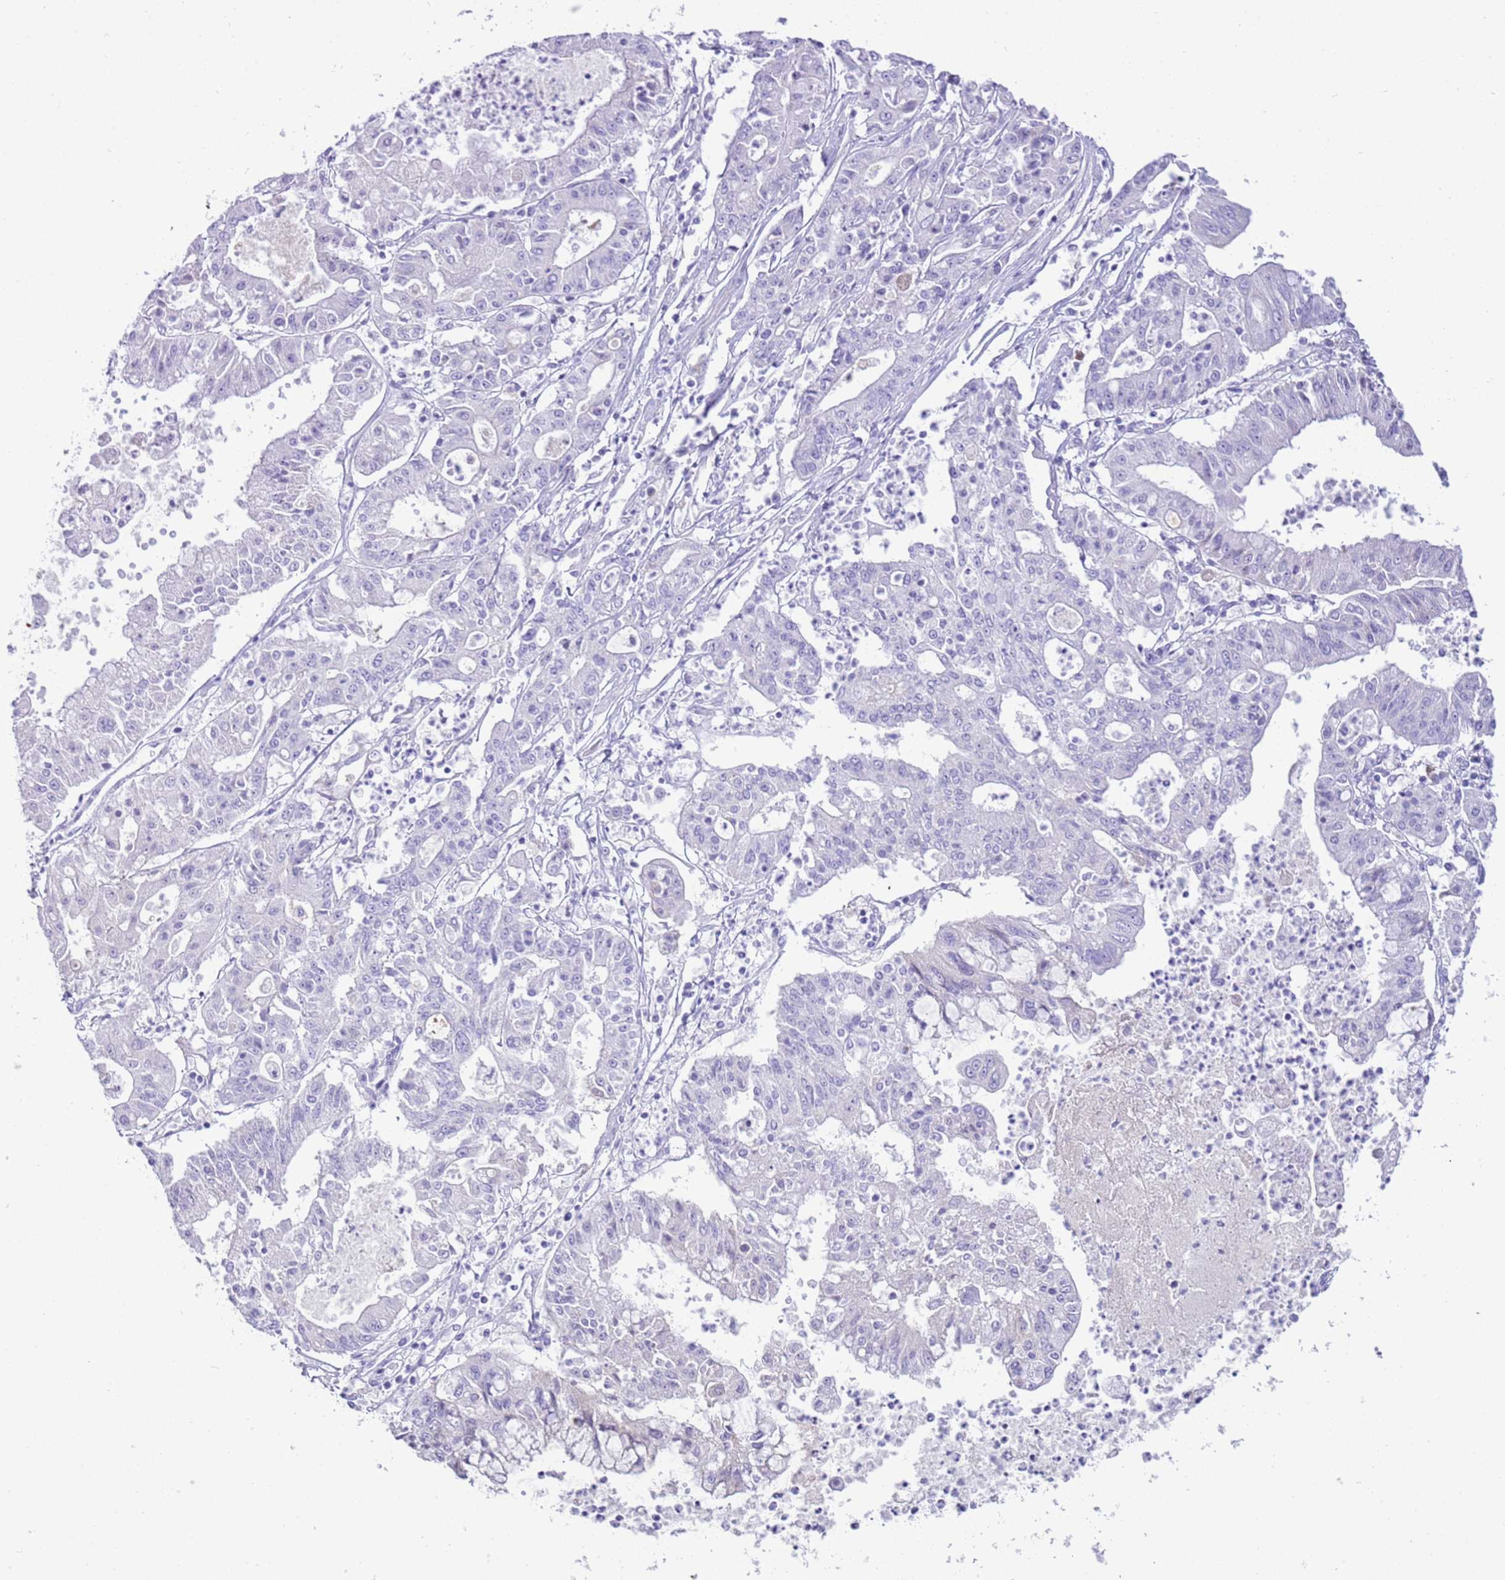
{"staining": {"intensity": "negative", "quantity": "none", "location": "none"}, "tissue": "ovarian cancer", "cell_type": "Tumor cells", "image_type": "cancer", "snomed": [{"axis": "morphology", "description": "Cystadenocarcinoma, mucinous, NOS"}, {"axis": "topography", "description": "Ovary"}], "caption": "DAB immunohistochemical staining of human ovarian cancer (mucinous cystadenocarcinoma) demonstrates no significant positivity in tumor cells. (DAB immunohistochemistry, high magnification).", "gene": "IGKV3D-11", "patient": {"sex": "female", "age": 70}}